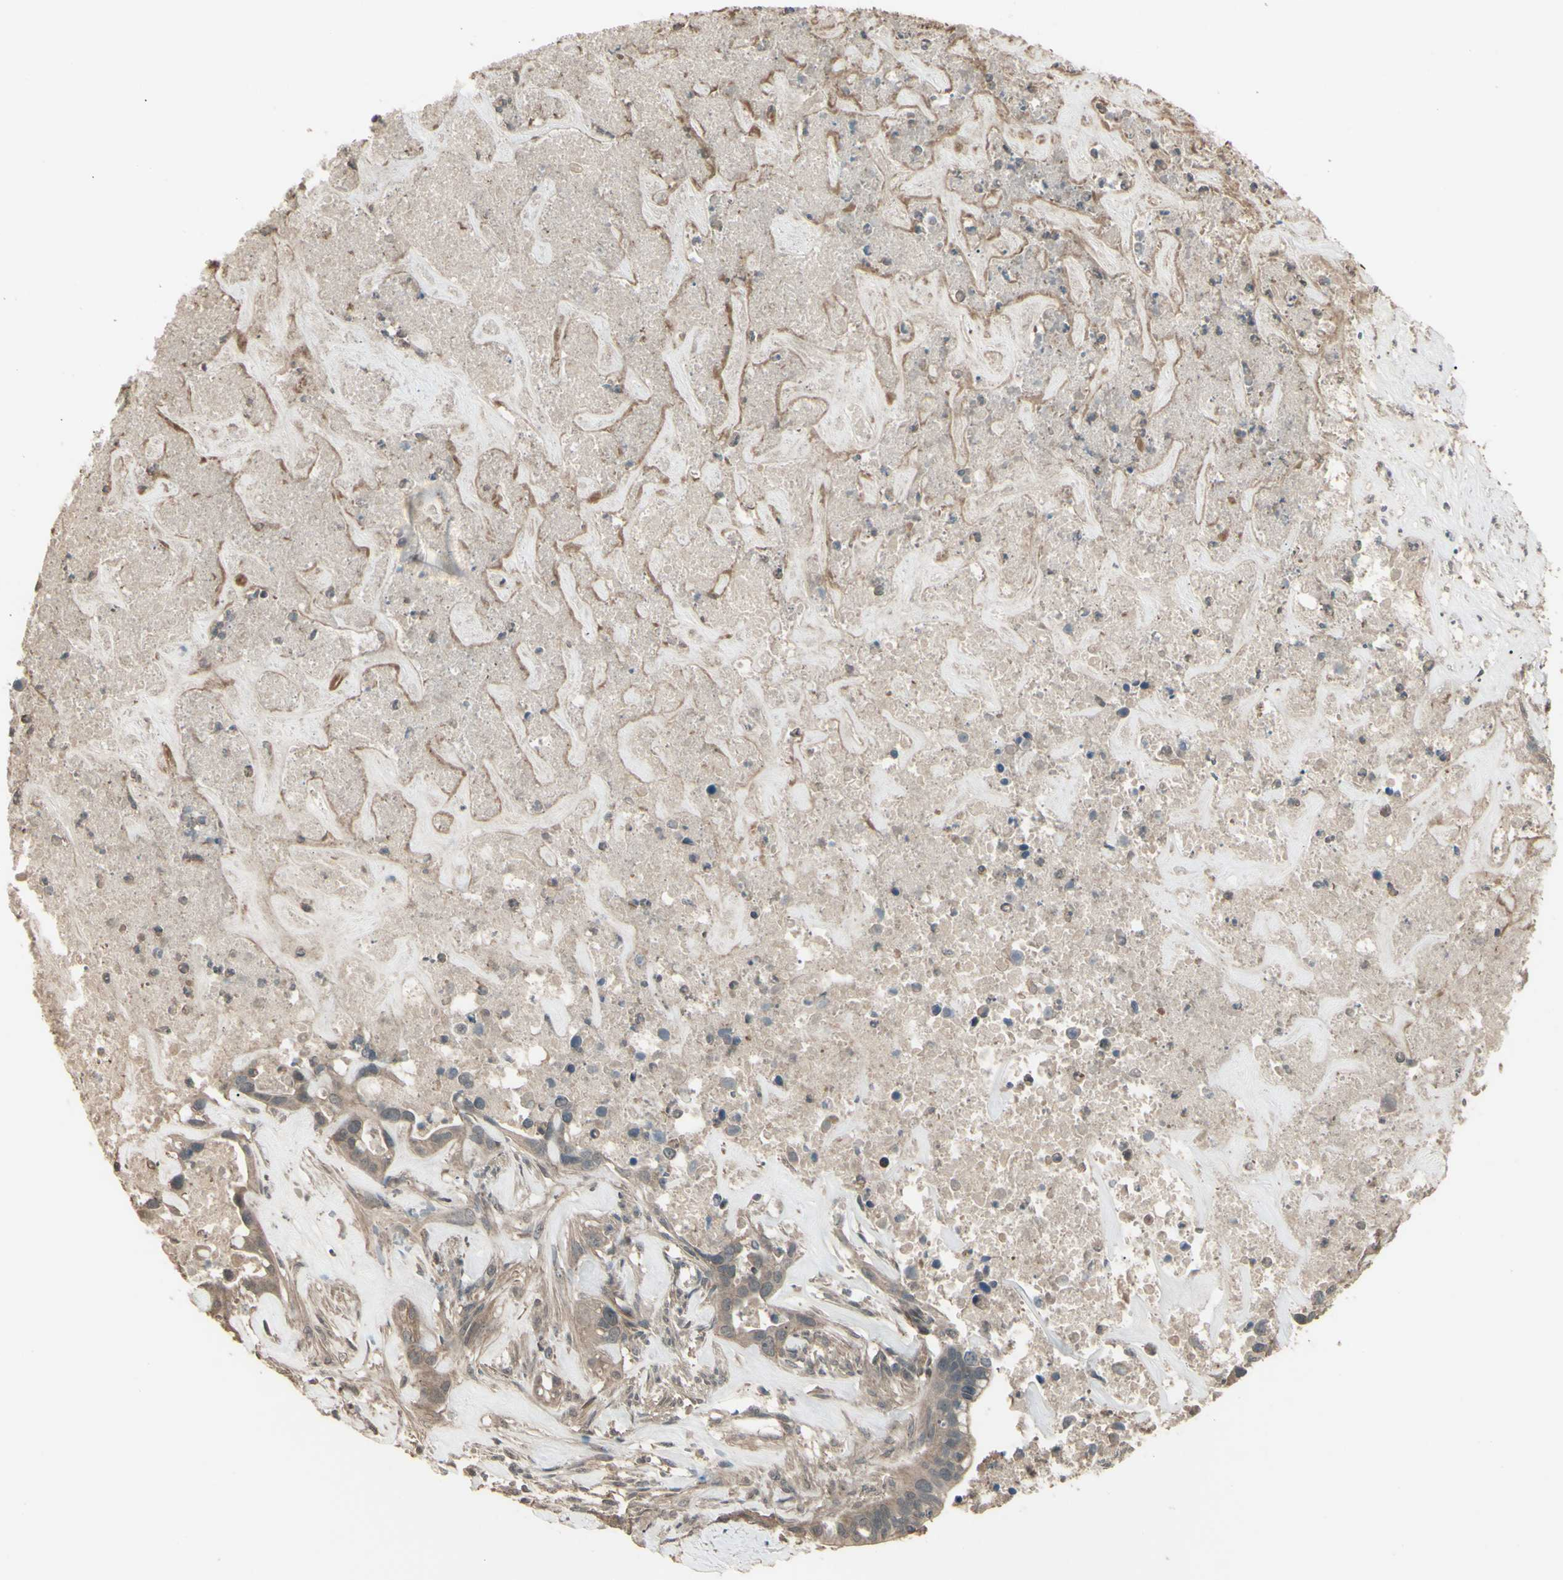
{"staining": {"intensity": "weak", "quantity": ">75%", "location": "cytoplasmic/membranous"}, "tissue": "liver cancer", "cell_type": "Tumor cells", "image_type": "cancer", "snomed": [{"axis": "morphology", "description": "Cholangiocarcinoma"}, {"axis": "topography", "description": "Liver"}], "caption": "This photomicrograph exhibits immunohistochemistry (IHC) staining of human liver cancer (cholangiocarcinoma), with low weak cytoplasmic/membranous positivity in about >75% of tumor cells.", "gene": "GNAS", "patient": {"sex": "female", "age": 65}}